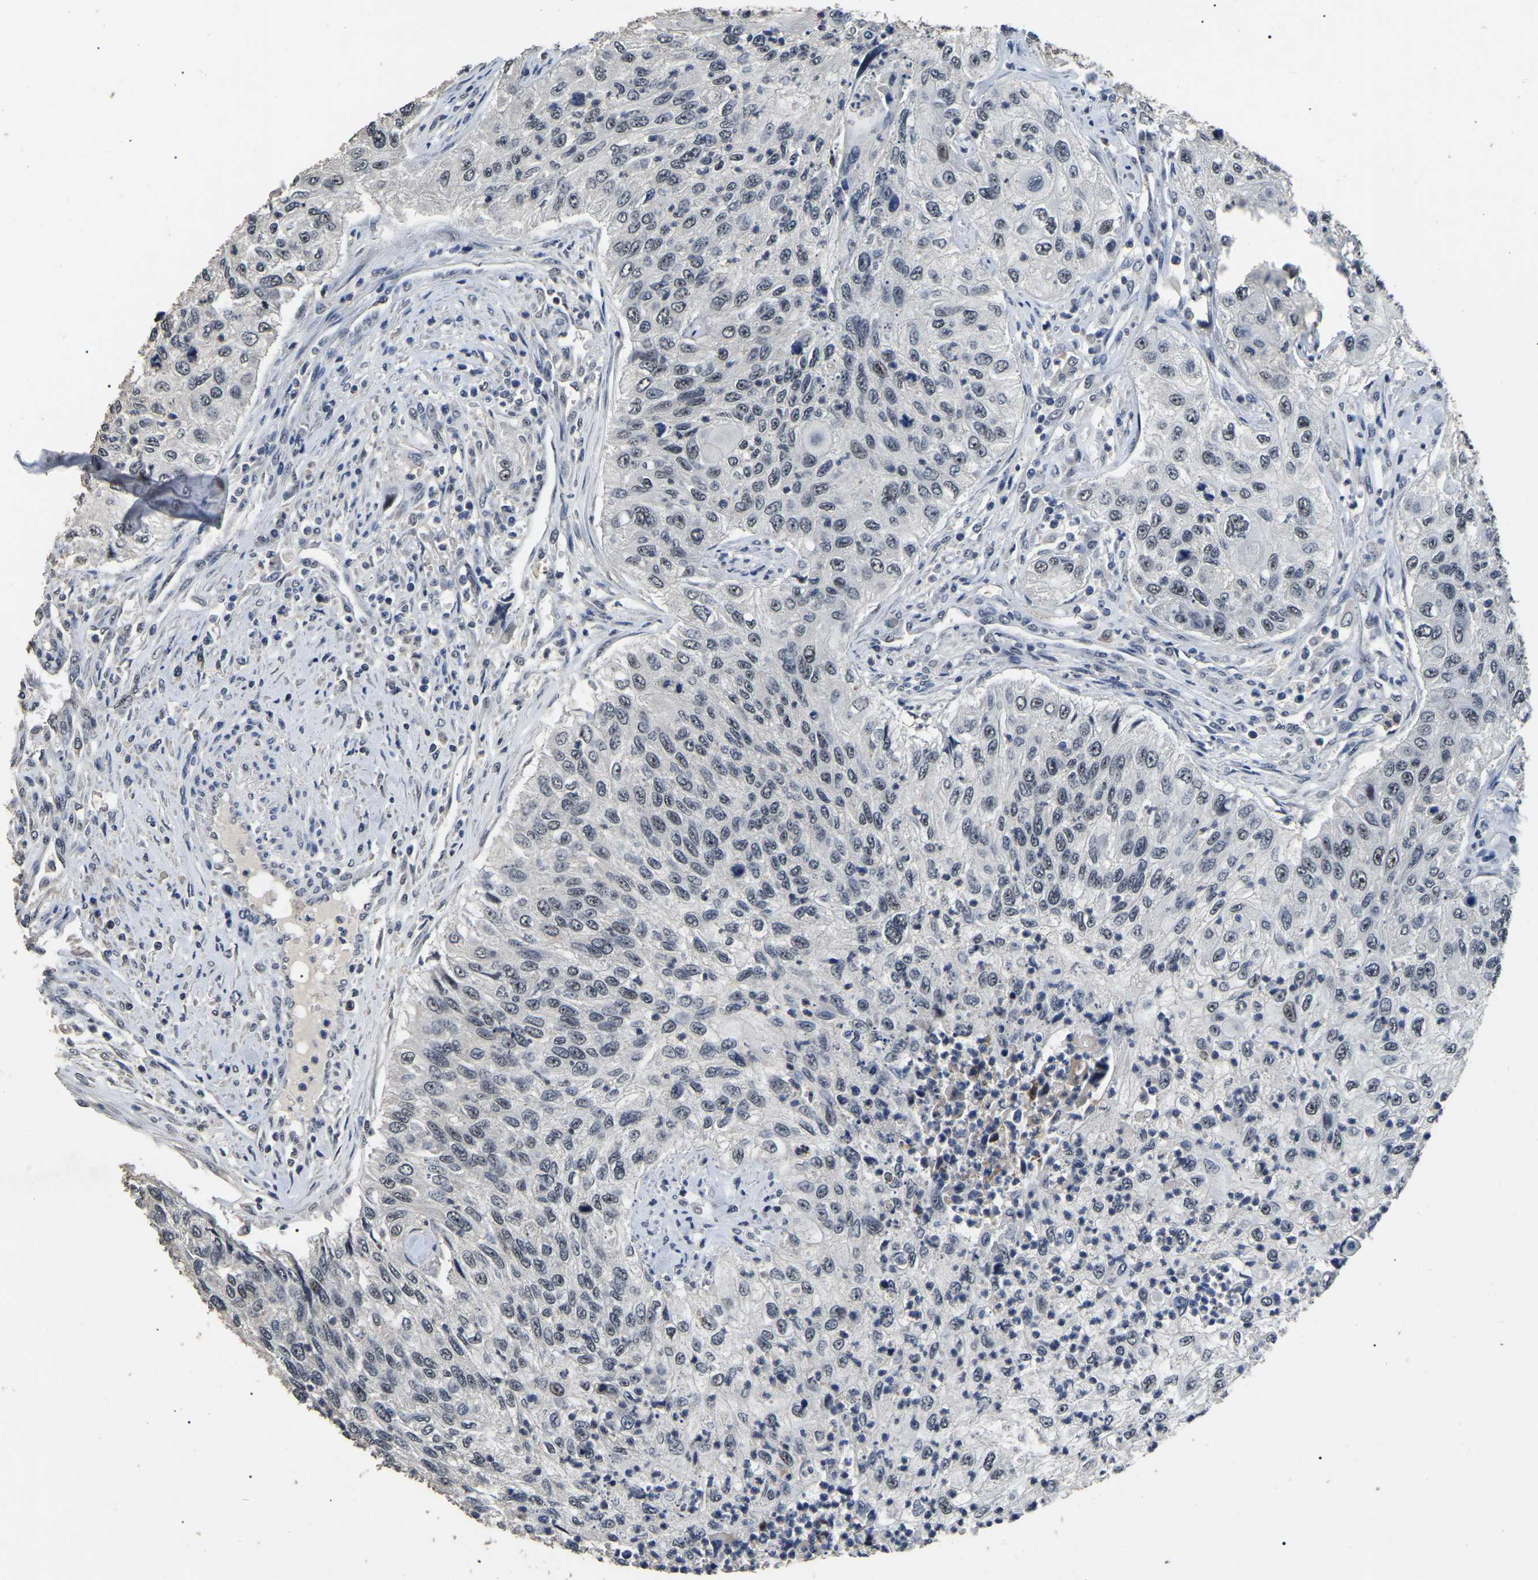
{"staining": {"intensity": "weak", "quantity": "<25%", "location": "nuclear"}, "tissue": "urothelial cancer", "cell_type": "Tumor cells", "image_type": "cancer", "snomed": [{"axis": "morphology", "description": "Urothelial carcinoma, High grade"}, {"axis": "topography", "description": "Urinary bladder"}], "caption": "High power microscopy image of an IHC micrograph of high-grade urothelial carcinoma, revealing no significant expression in tumor cells. (Stains: DAB IHC with hematoxylin counter stain, Microscopy: brightfield microscopy at high magnification).", "gene": "PPM1E", "patient": {"sex": "female", "age": 60}}